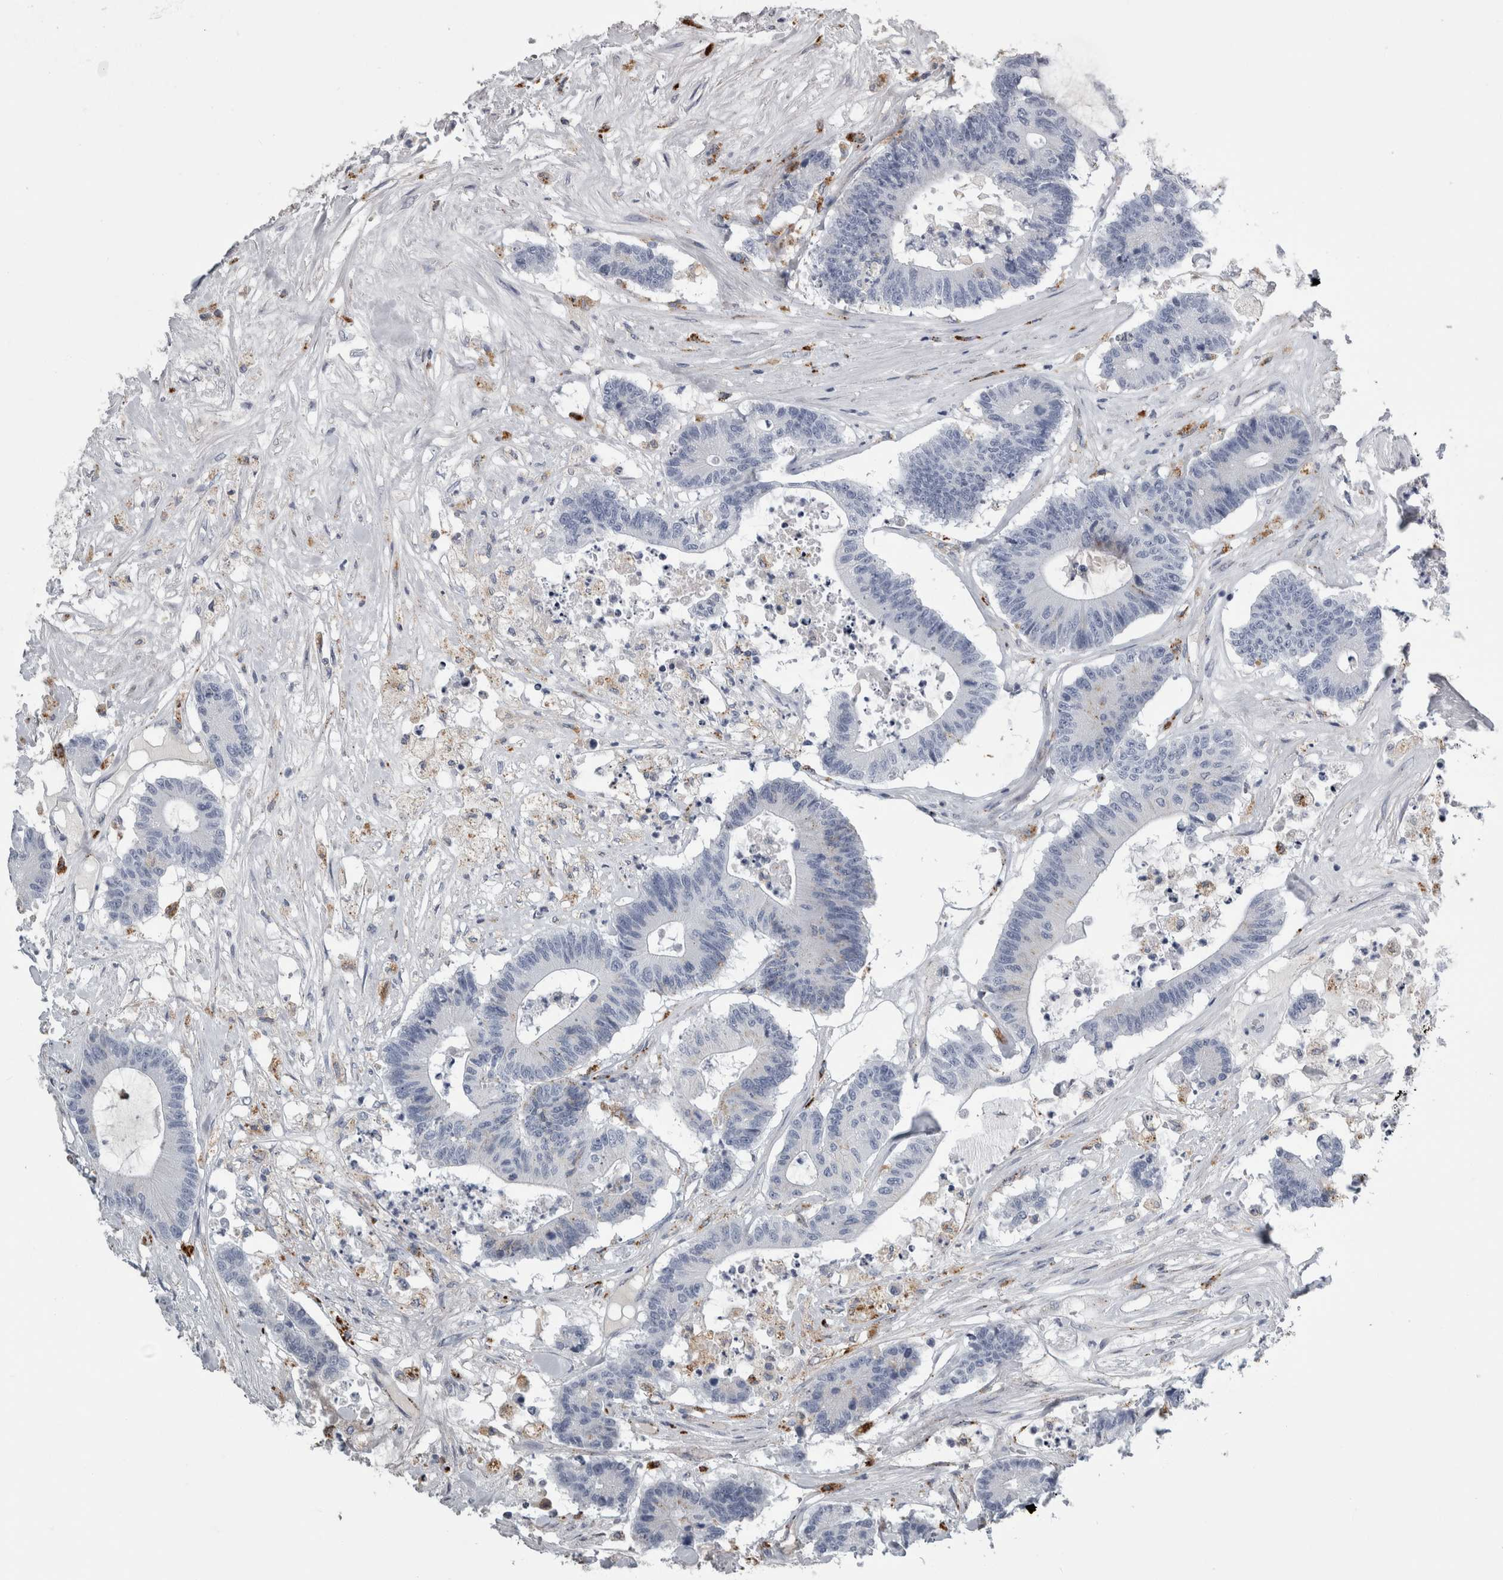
{"staining": {"intensity": "negative", "quantity": "none", "location": "none"}, "tissue": "colorectal cancer", "cell_type": "Tumor cells", "image_type": "cancer", "snomed": [{"axis": "morphology", "description": "Adenocarcinoma, NOS"}, {"axis": "topography", "description": "Colon"}], "caption": "Immunohistochemistry image of human adenocarcinoma (colorectal) stained for a protein (brown), which displays no positivity in tumor cells.", "gene": "DPP7", "patient": {"sex": "female", "age": 84}}